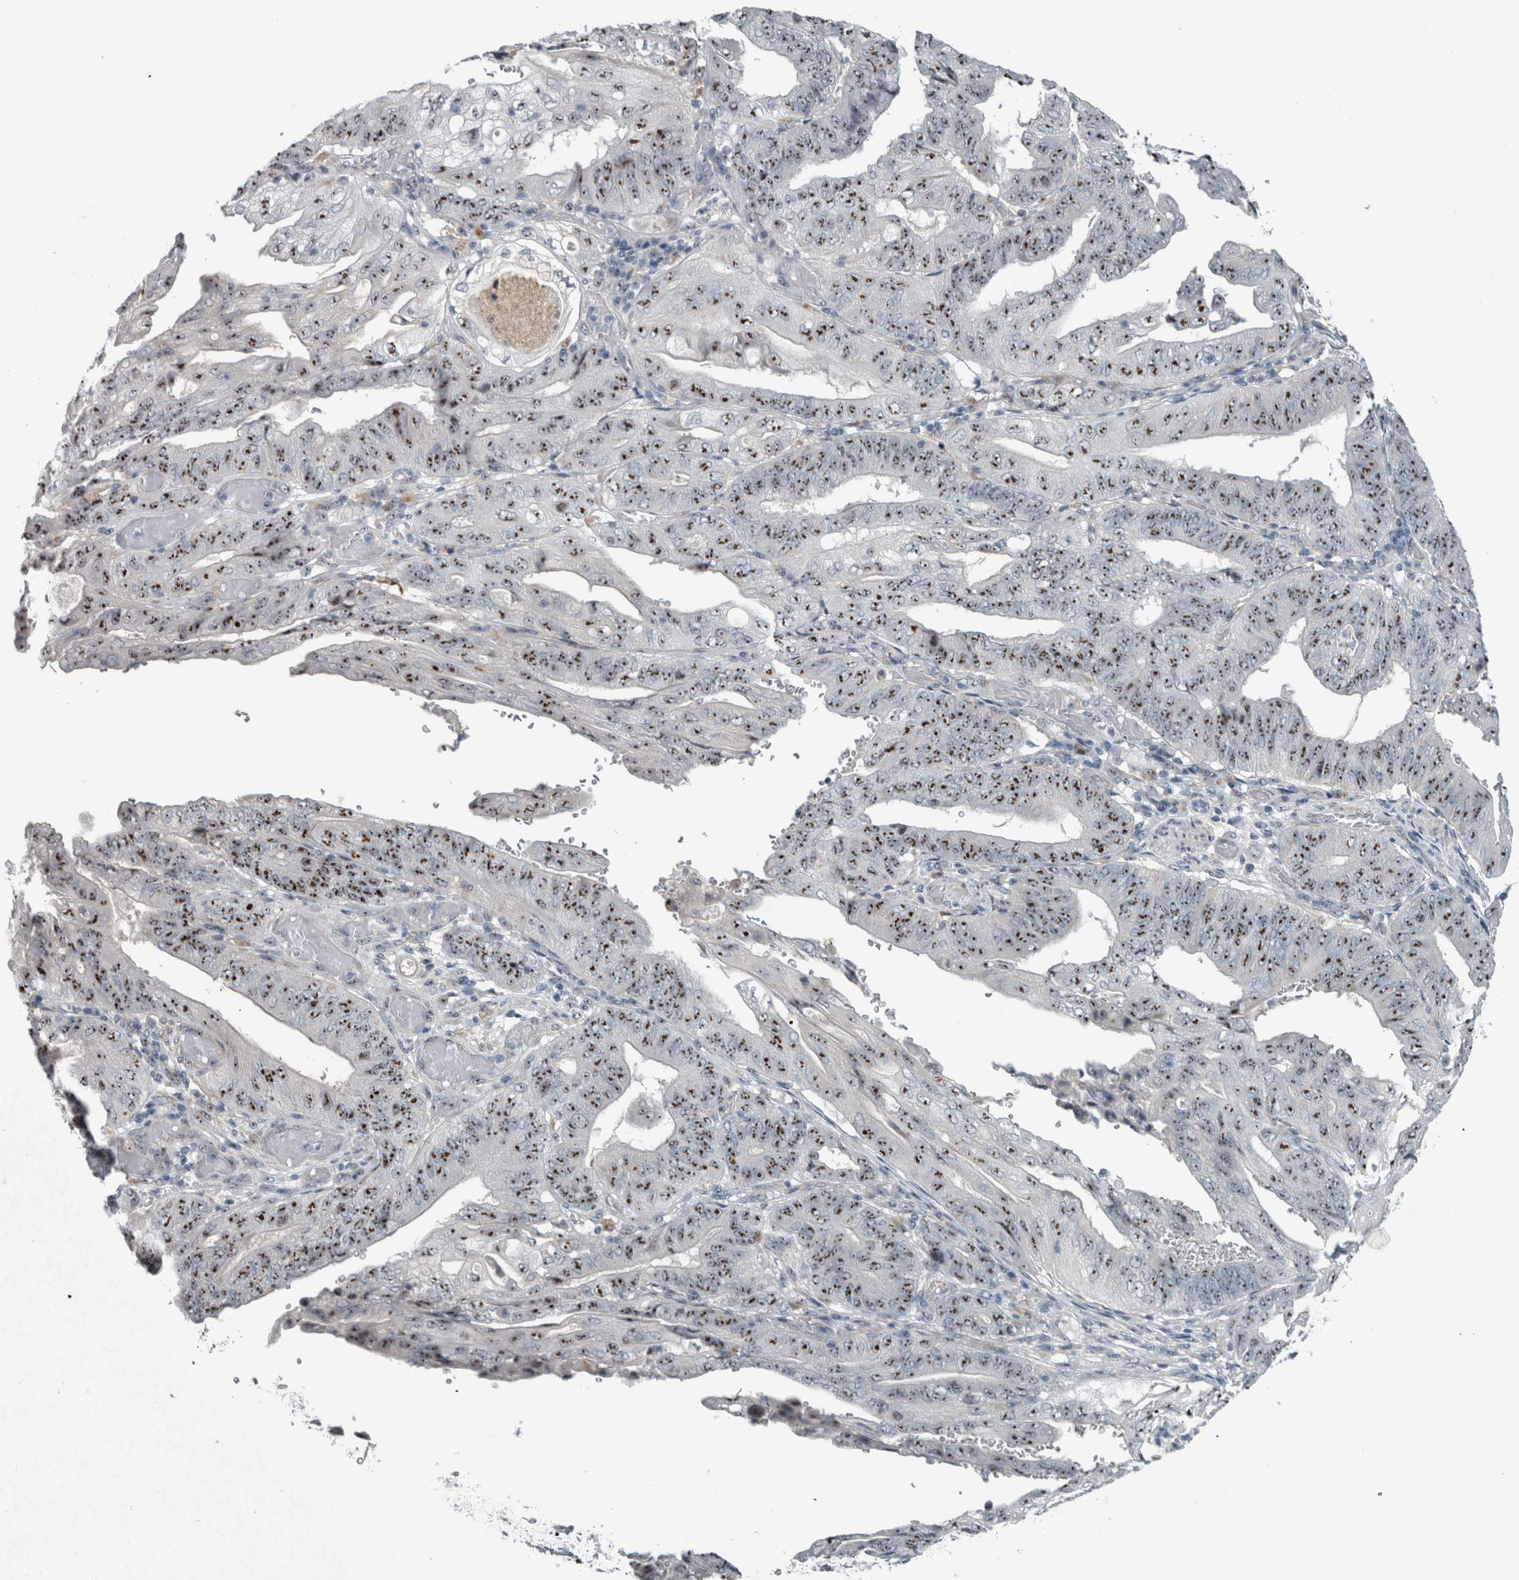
{"staining": {"intensity": "moderate", "quantity": ">75%", "location": "nuclear"}, "tissue": "stomach cancer", "cell_type": "Tumor cells", "image_type": "cancer", "snomed": [{"axis": "morphology", "description": "Adenocarcinoma, NOS"}, {"axis": "topography", "description": "Stomach"}], "caption": "Moderate nuclear protein staining is identified in about >75% of tumor cells in stomach adenocarcinoma.", "gene": "UTP6", "patient": {"sex": "female", "age": 73}}